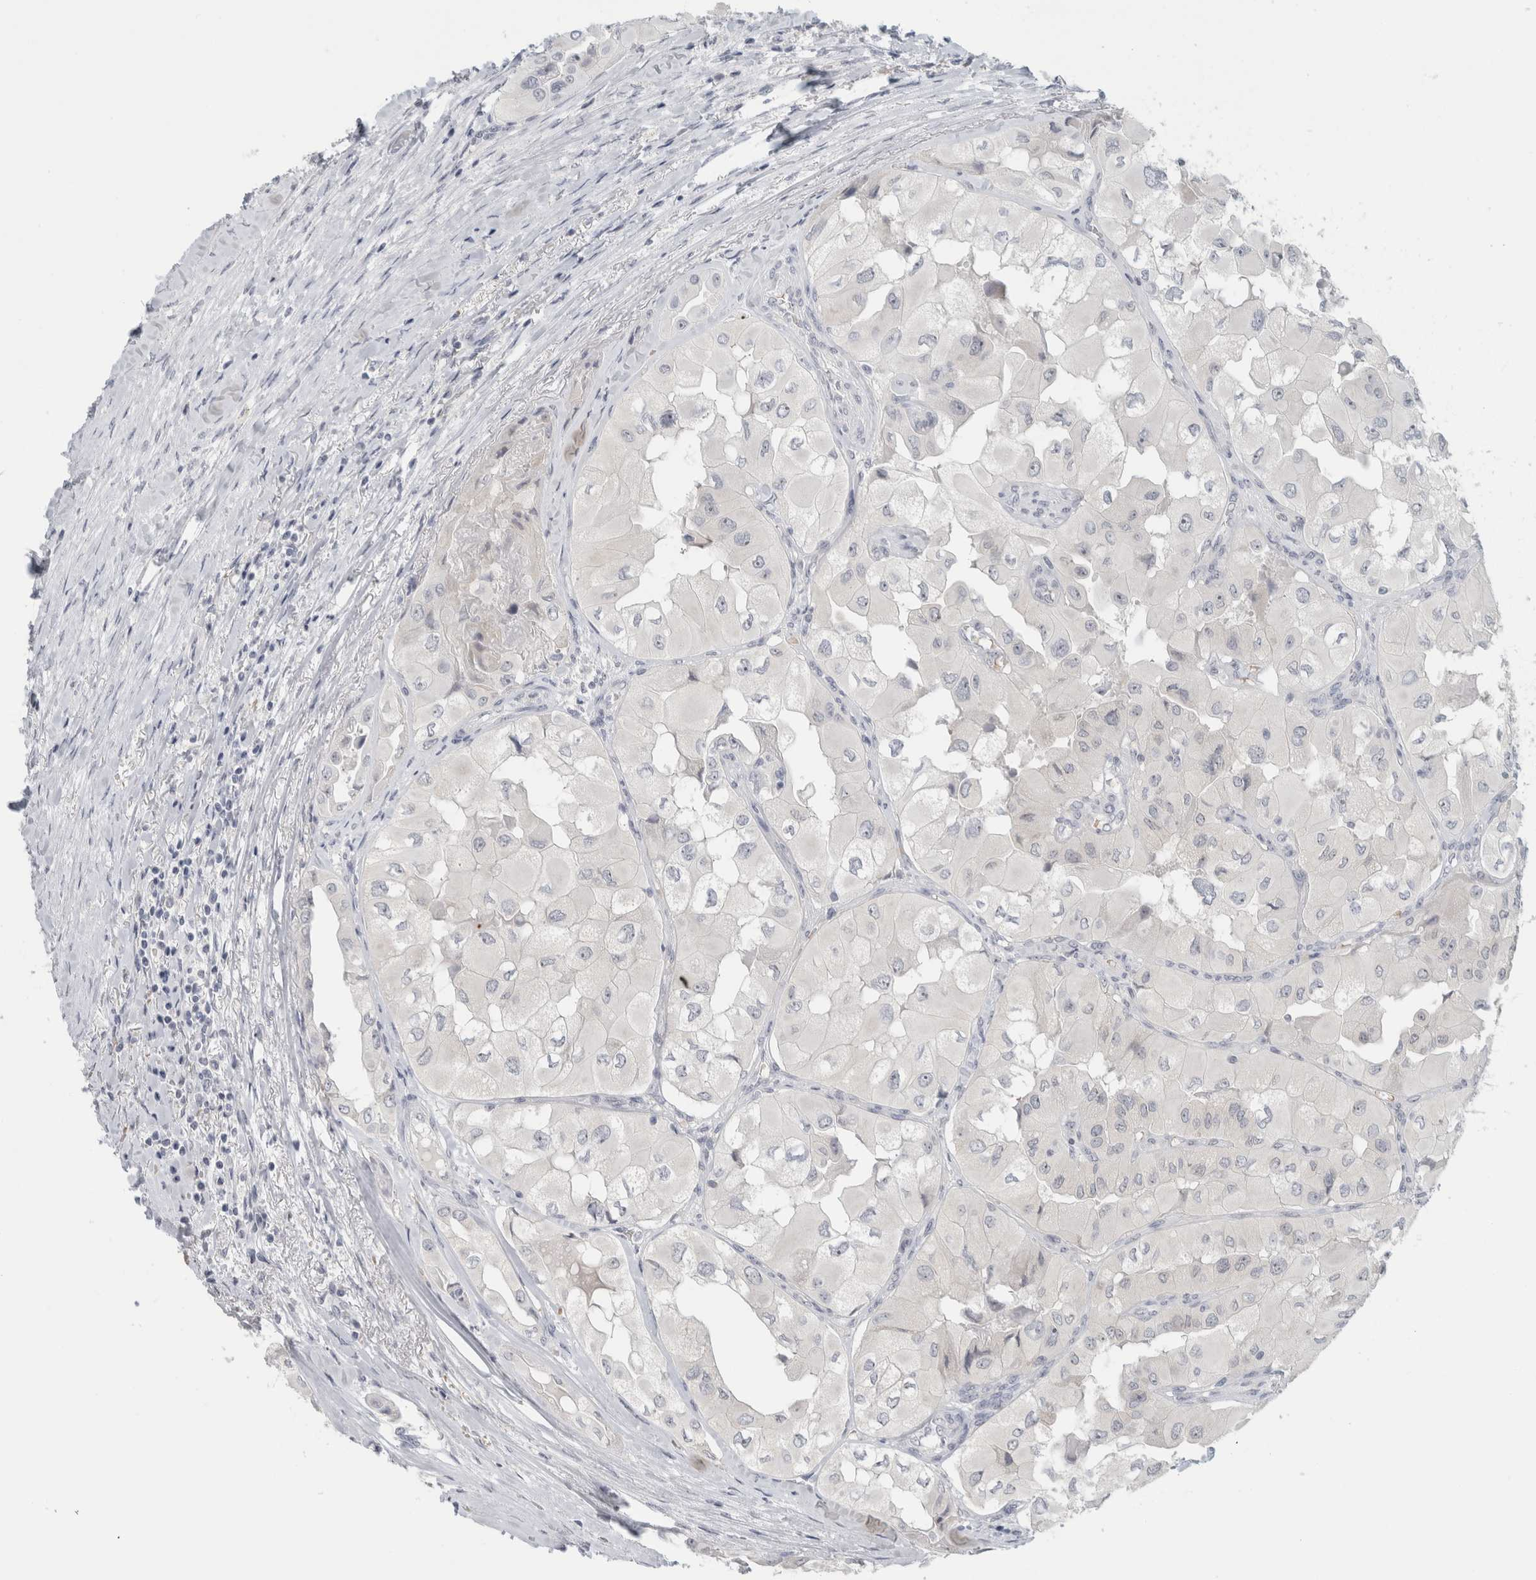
{"staining": {"intensity": "negative", "quantity": "none", "location": "none"}, "tissue": "thyroid cancer", "cell_type": "Tumor cells", "image_type": "cancer", "snomed": [{"axis": "morphology", "description": "Papillary adenocarcinoma, NOS"}, {"axis": "topography", "description": "Thyroid gland"}], "caption": "The immunohistochemistry (IHC) micrograph has no significant staining in tumor cells of thyroid papillary adenocarcinoma tissue. The staining was performed using DAB (3,3'-diaminobenzidine) to visualize the protein expression in brown, while the nuclei were stained in blue with hematoxylin (Magnification: 20x).", "gene": "FMR1NB", "patient": {"sex": "female", "age": 59}}